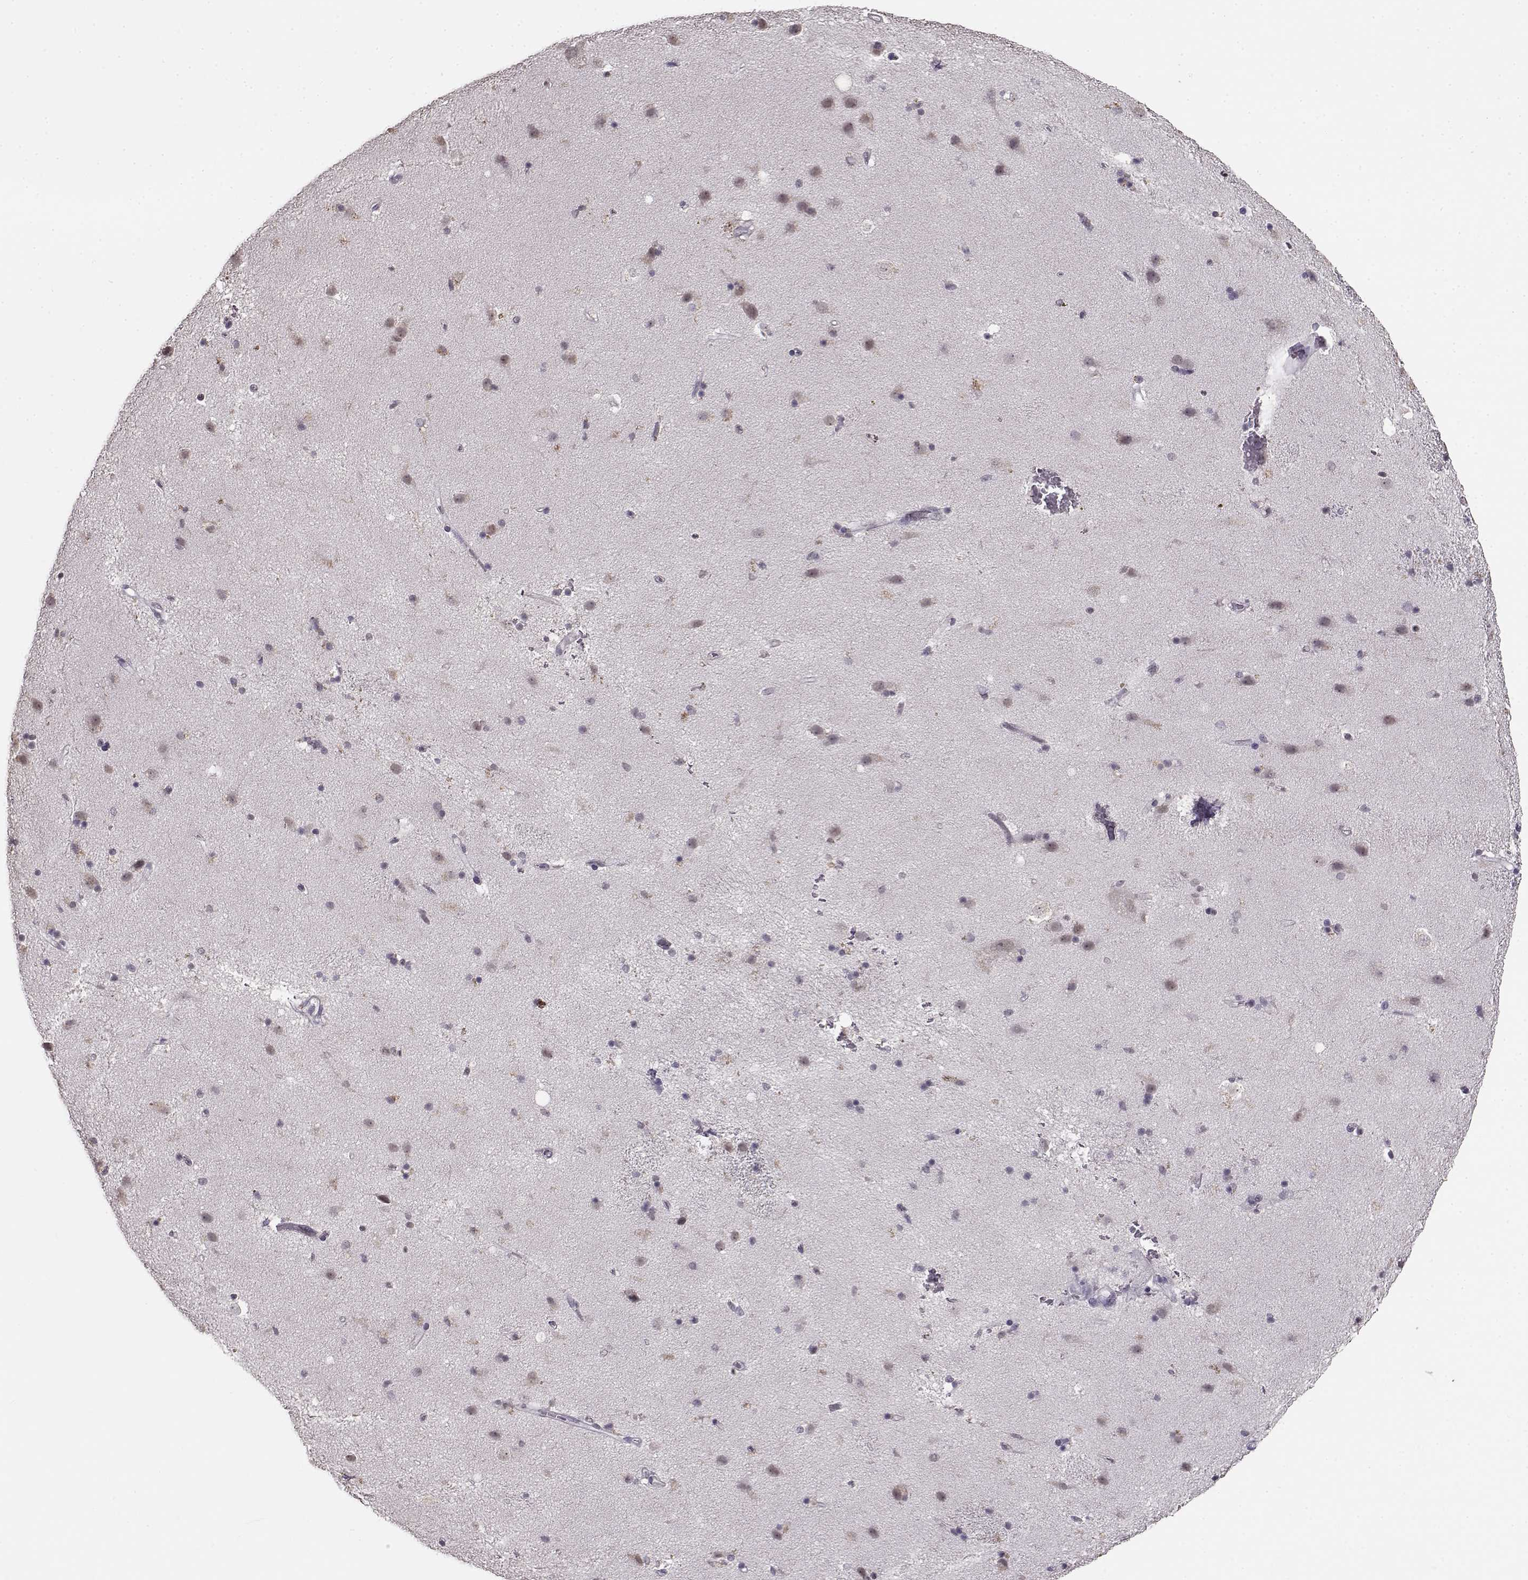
{"staining": {"intensity": "negative", "quantity": "none", "location": "none"}, "tissue": "caudate", "cell_type": "Glial cells", "image_type": "normal", "snomed": [{"axis": "morphology", "description": "Normal tissue, NOS"}, {"axis": "topography", "description": "Lateral ventricle wall"}], "caption": "The immunohistochemistry histopathology image has no significant staining in glial cells of caudate.", "gene": "RP1L1", "patient": {"sex": "female", "age": 71}}